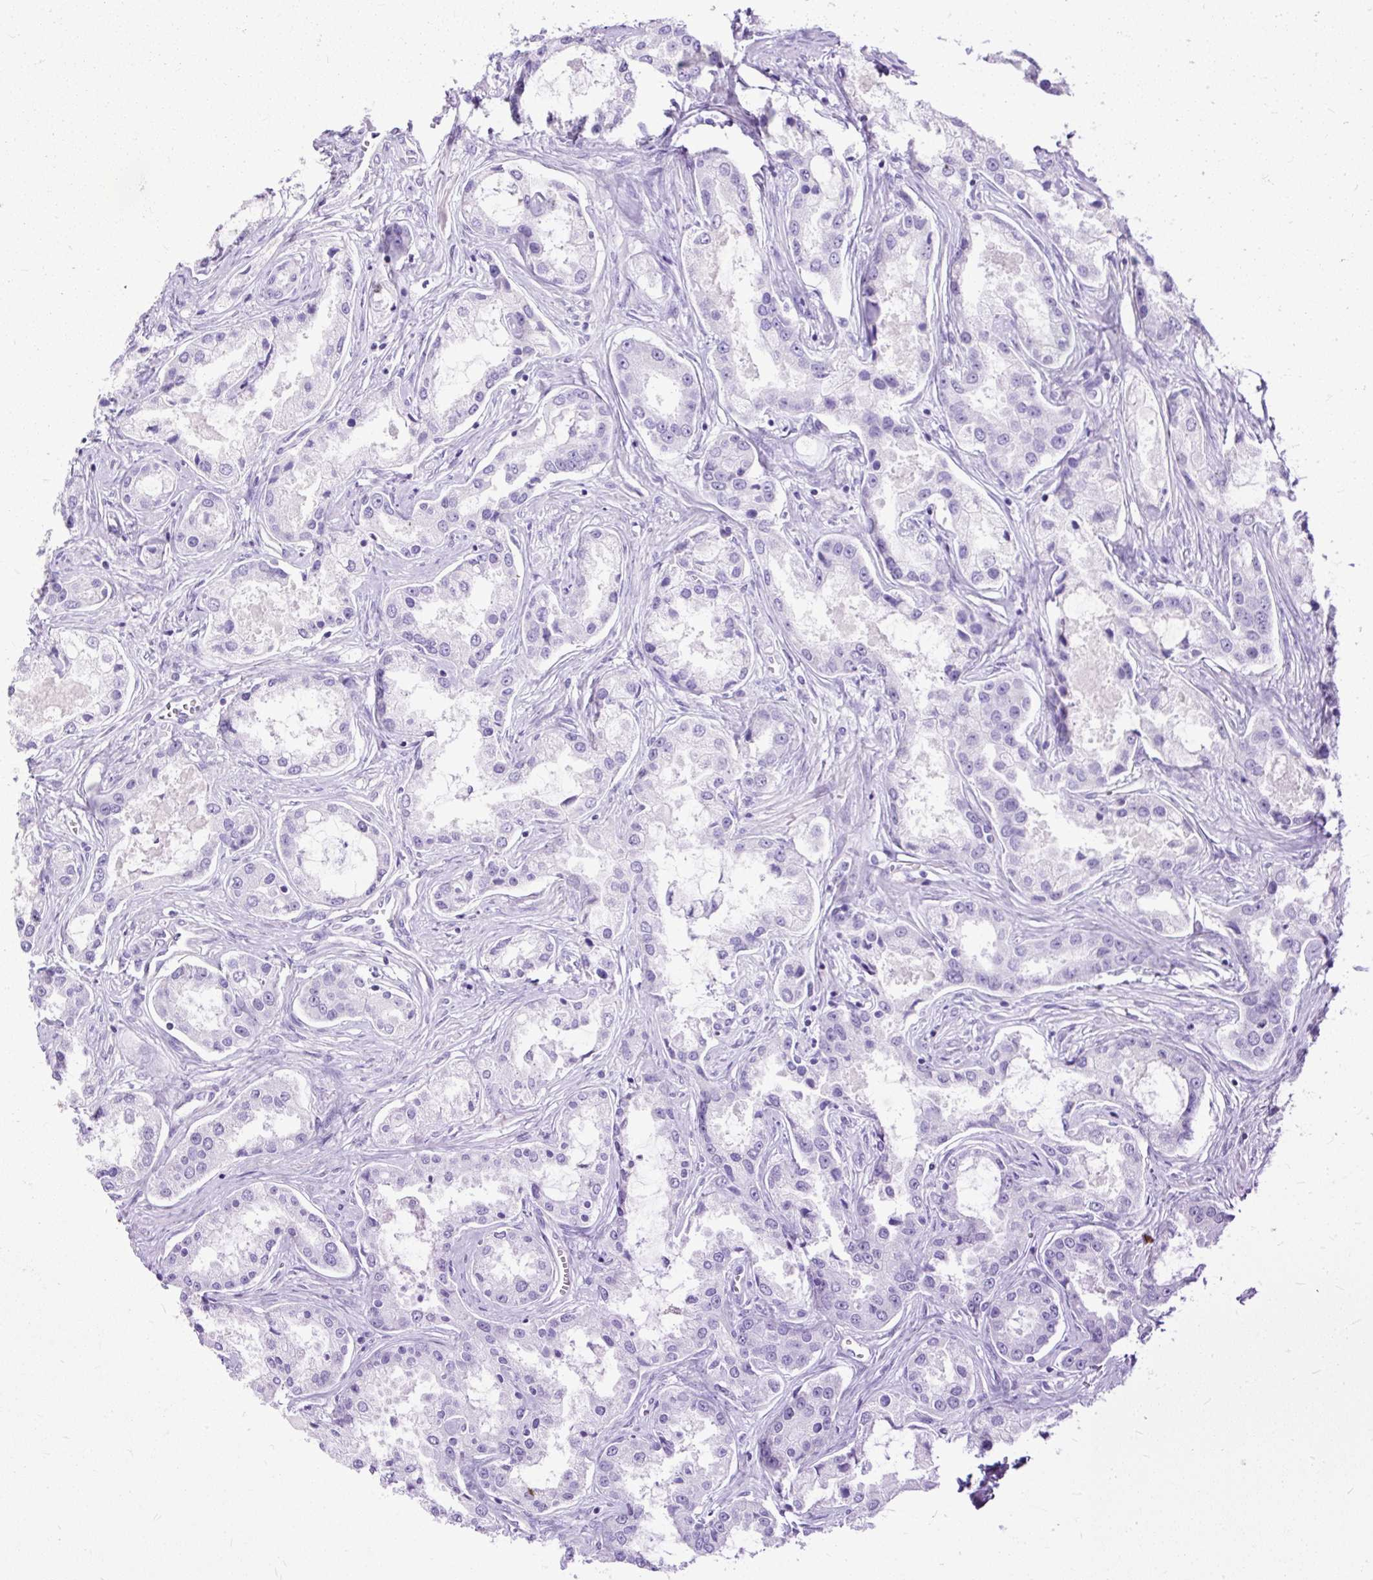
{"staining": {"intensity": "negative", "quantity": "none", "location": "none"}, "tissue": "prostate cancer", "cell_type": "Tumor cells", "image_type": "cancer", "snomed": [{"axis": "morphology", "description": "Adenocarcinoma, Low grade"}, {"axis": "topography", "description": "Prostate"}], "caption": "Photomicrograph shows no significant protein positivity in tumor cells of prostate cancer (low-grade adenocarcinoma). (IHC, brightfield microscopy, high magnification).", "gene": "HEY1", "patient": {"sex": "male", "age": 68}}